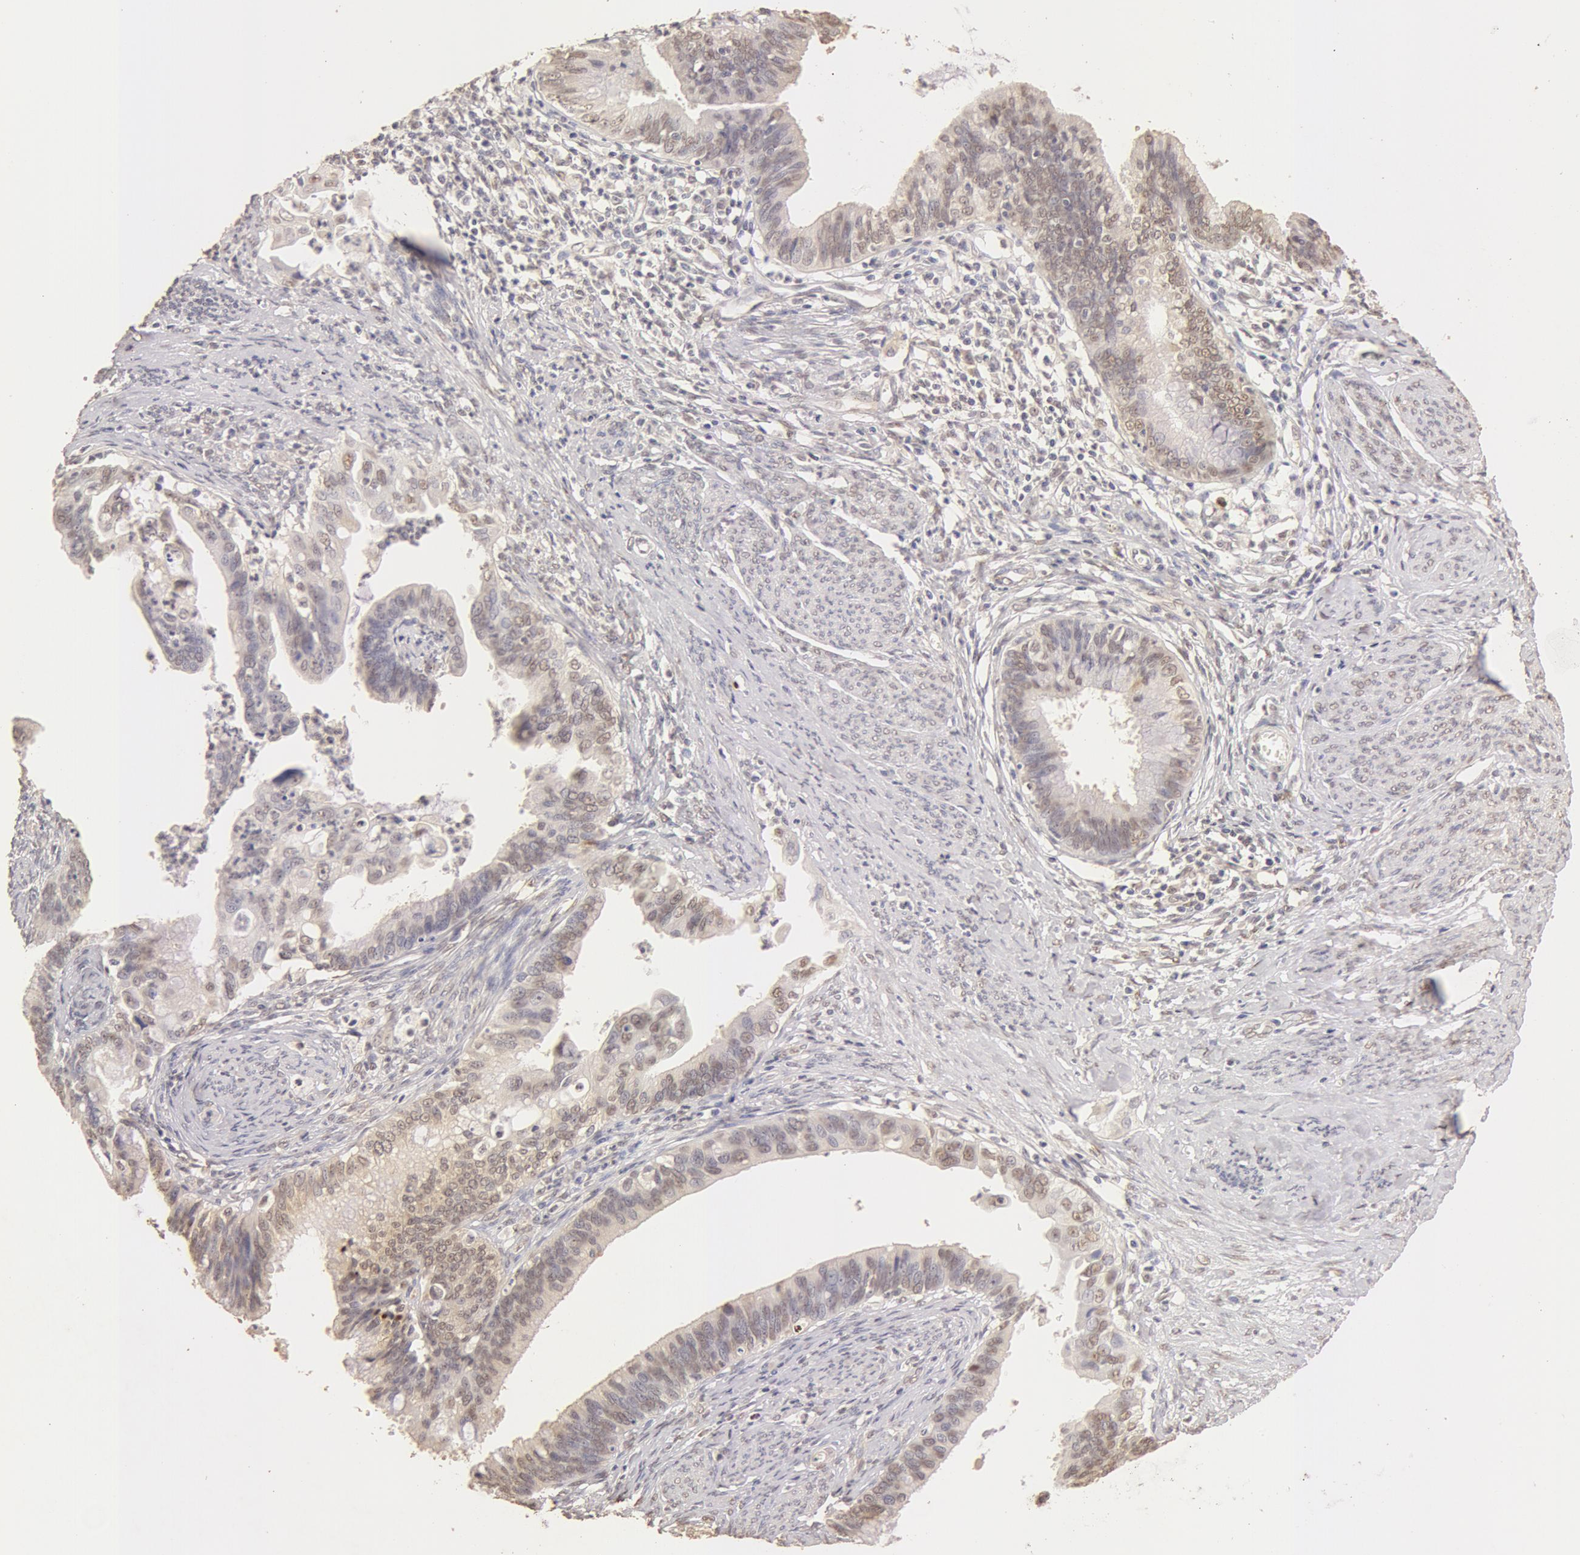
{"staining": {"intensity": "weak", "quantity": "25%-75%", "location": "cytoplasmic/membranous,nuclear"}, "tissue": "cervical cancer", "cell_type": "Tumor cells", "image_type": "cancer", "snomed": [{"axis": "morphology", "description": "Adenocarcinoma, NOS"}, {"axis": "topography", "description": "Cervix"}], "caption": "Weak cytoplasmic/membranous and nuclear protein positivity is appreciated in approximately 25%-75% of tumor cells in adenocarcinoma (cervical).", "gene": "SNRNP70", "patient": {"sex": "female", "age": 47}}